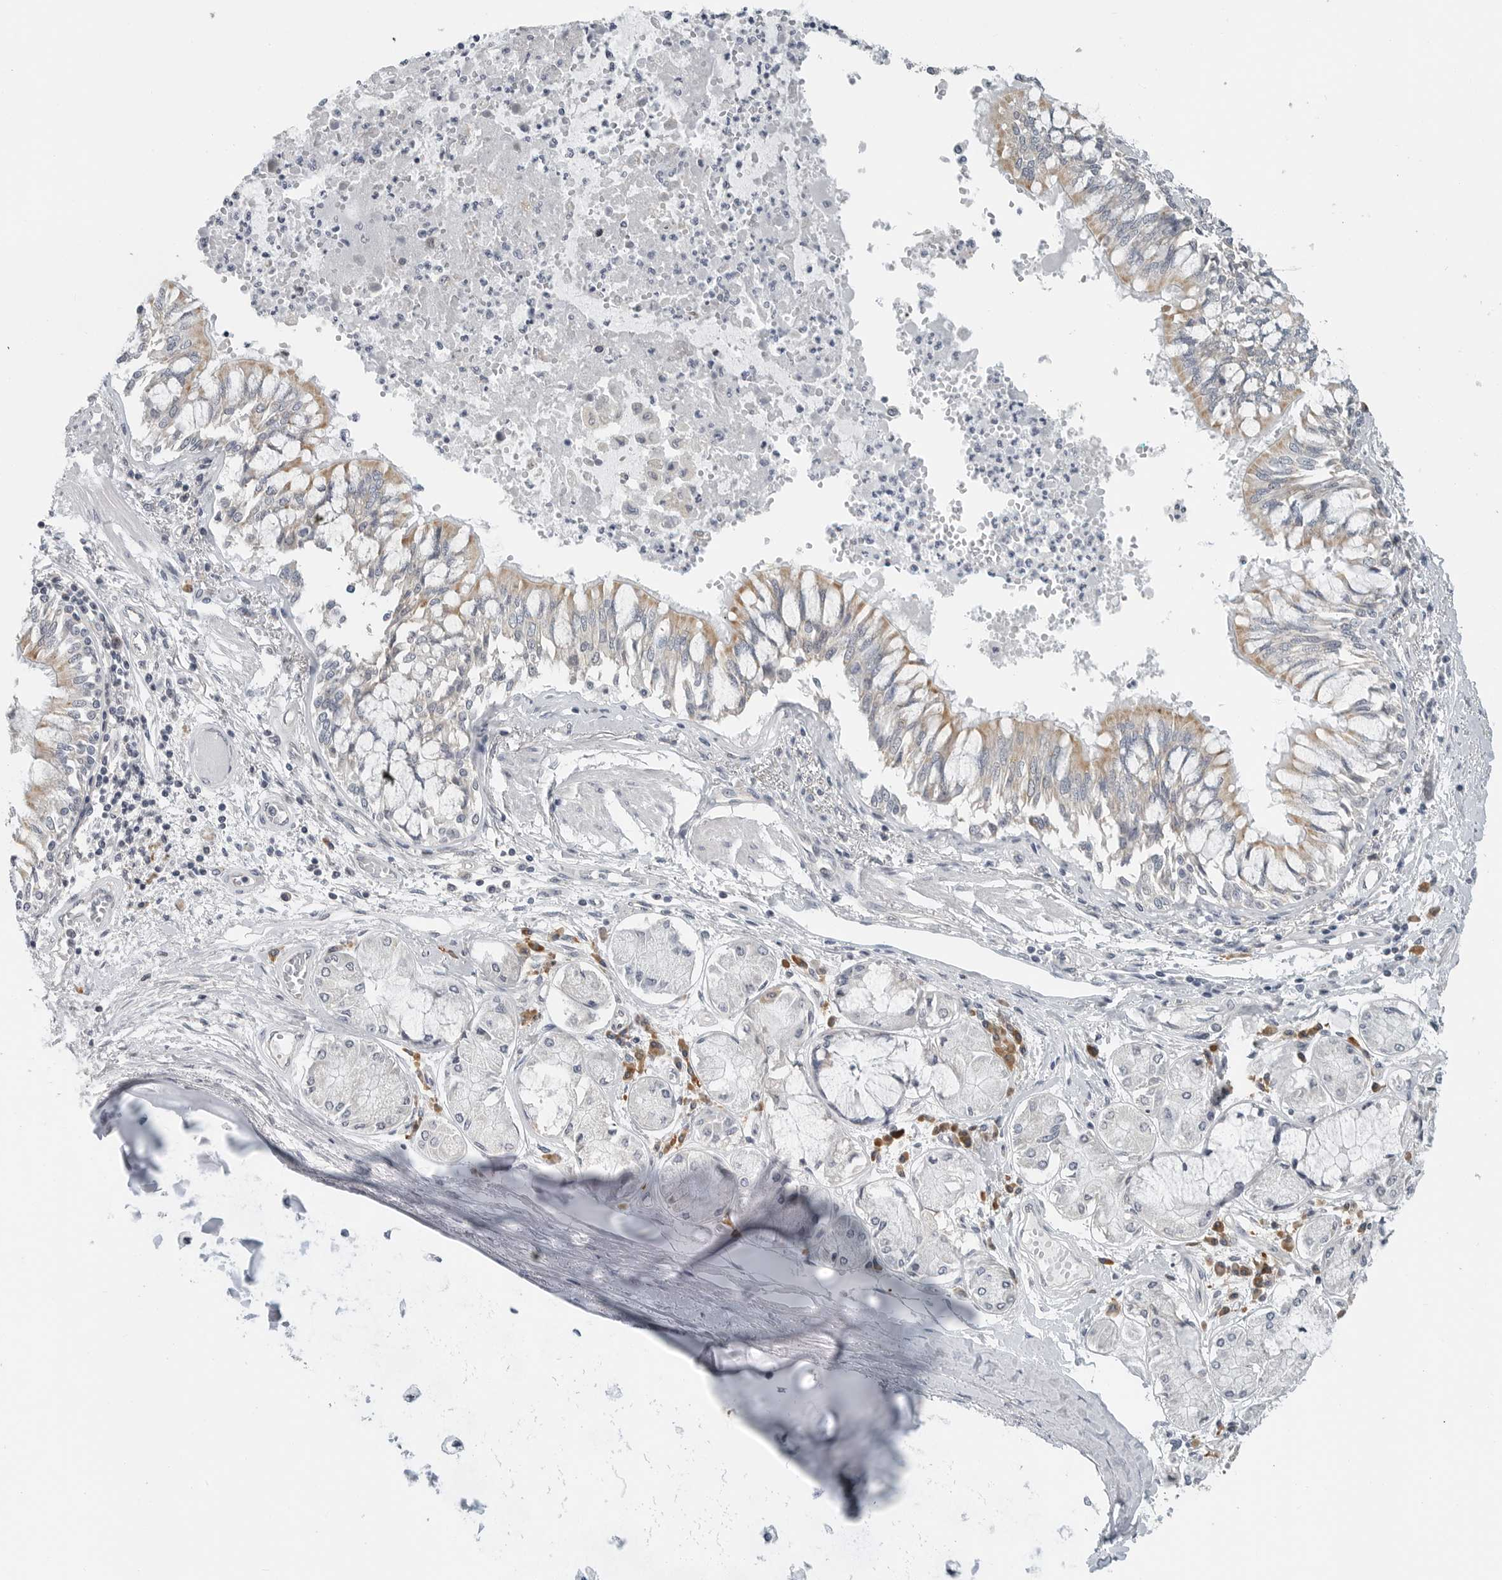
{"staining": {"intensity": "moderate", "quantity": "<25%", "location": "cytoplasmic/membranous"}, "tissue": "bronchus", "cell_type": "Respiratory epithelial cells", "image_type": "normal", "snomed": [{"axis": "morphology", "description": "Normal tissue, NOS"}, {"axis": "topography", "description": "Cartilage tissue"}, {"axis": "topography", "description": "Bronchus"}, {"axis": "topography", "description": "Lung"}], "caption": "A low amount of moderate cytoplasmic/membranous staining is present in about <25% of respiratory epithelial cells in benign bronchus.", "gene": "IL12RB2", "patient": {"sex": "female", "age": 49}}